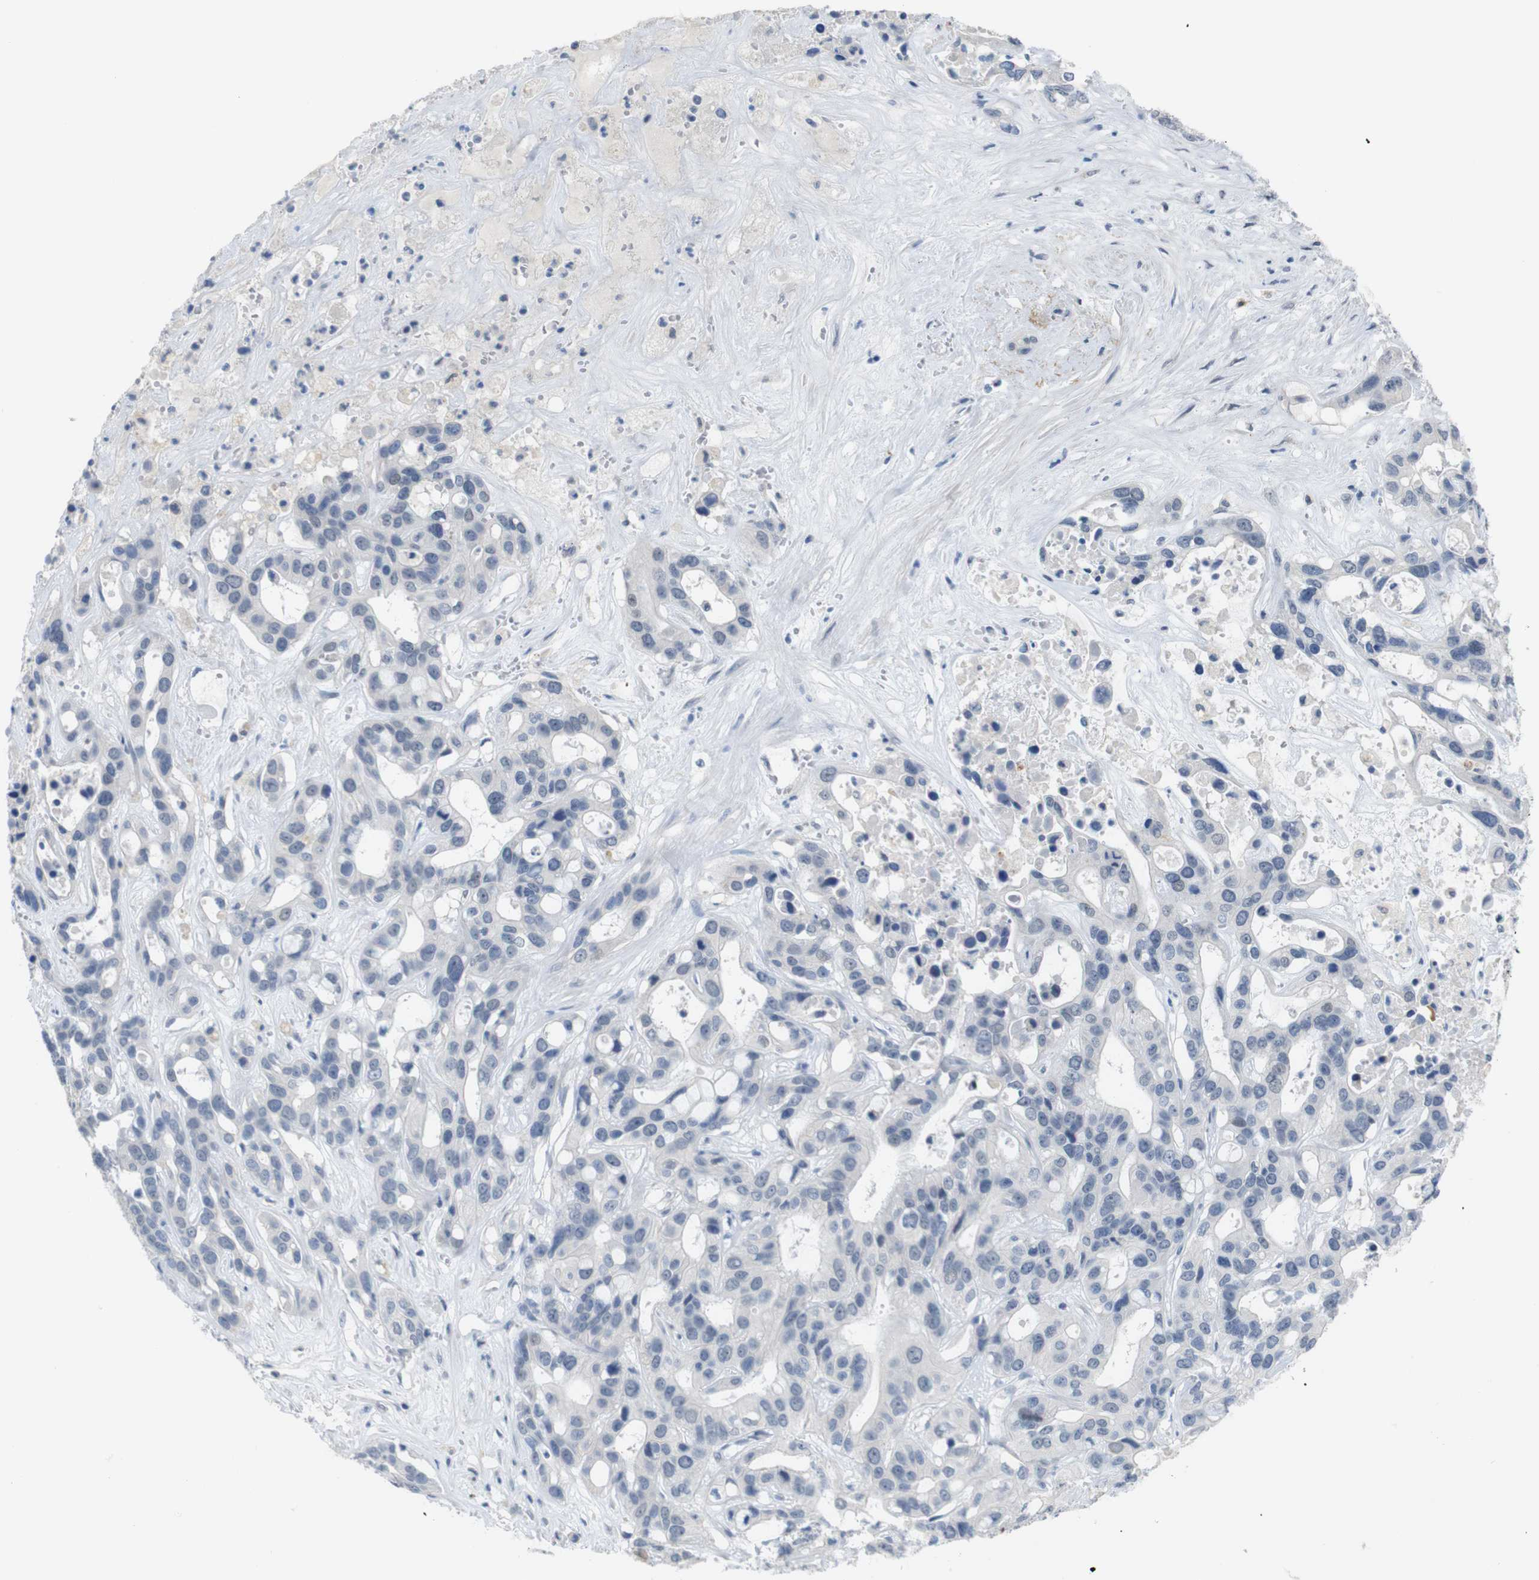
{"staining": {"intensity": "negative", "quantity": "none", "location": "none"}, "tissue": "liver cancer", "cell_type": "Tumor cells", "image_type": "cancer", "snomed": [{"axis": "morphology", "description": "Cholangiocarcinoma"}, {"axis": "topography", "description": "Liver"}], "caption": "High magnification brightfield microscopy of liver cancer (cholangiocarcinoma) stained with DAB (3,3'-diaminobenzidine) (brown) and counterstained with hematoxylin (blue): tumor cells show no significant expression.", "gene": "CHRM5", "patient": {"sex": "female", "age": 65}}